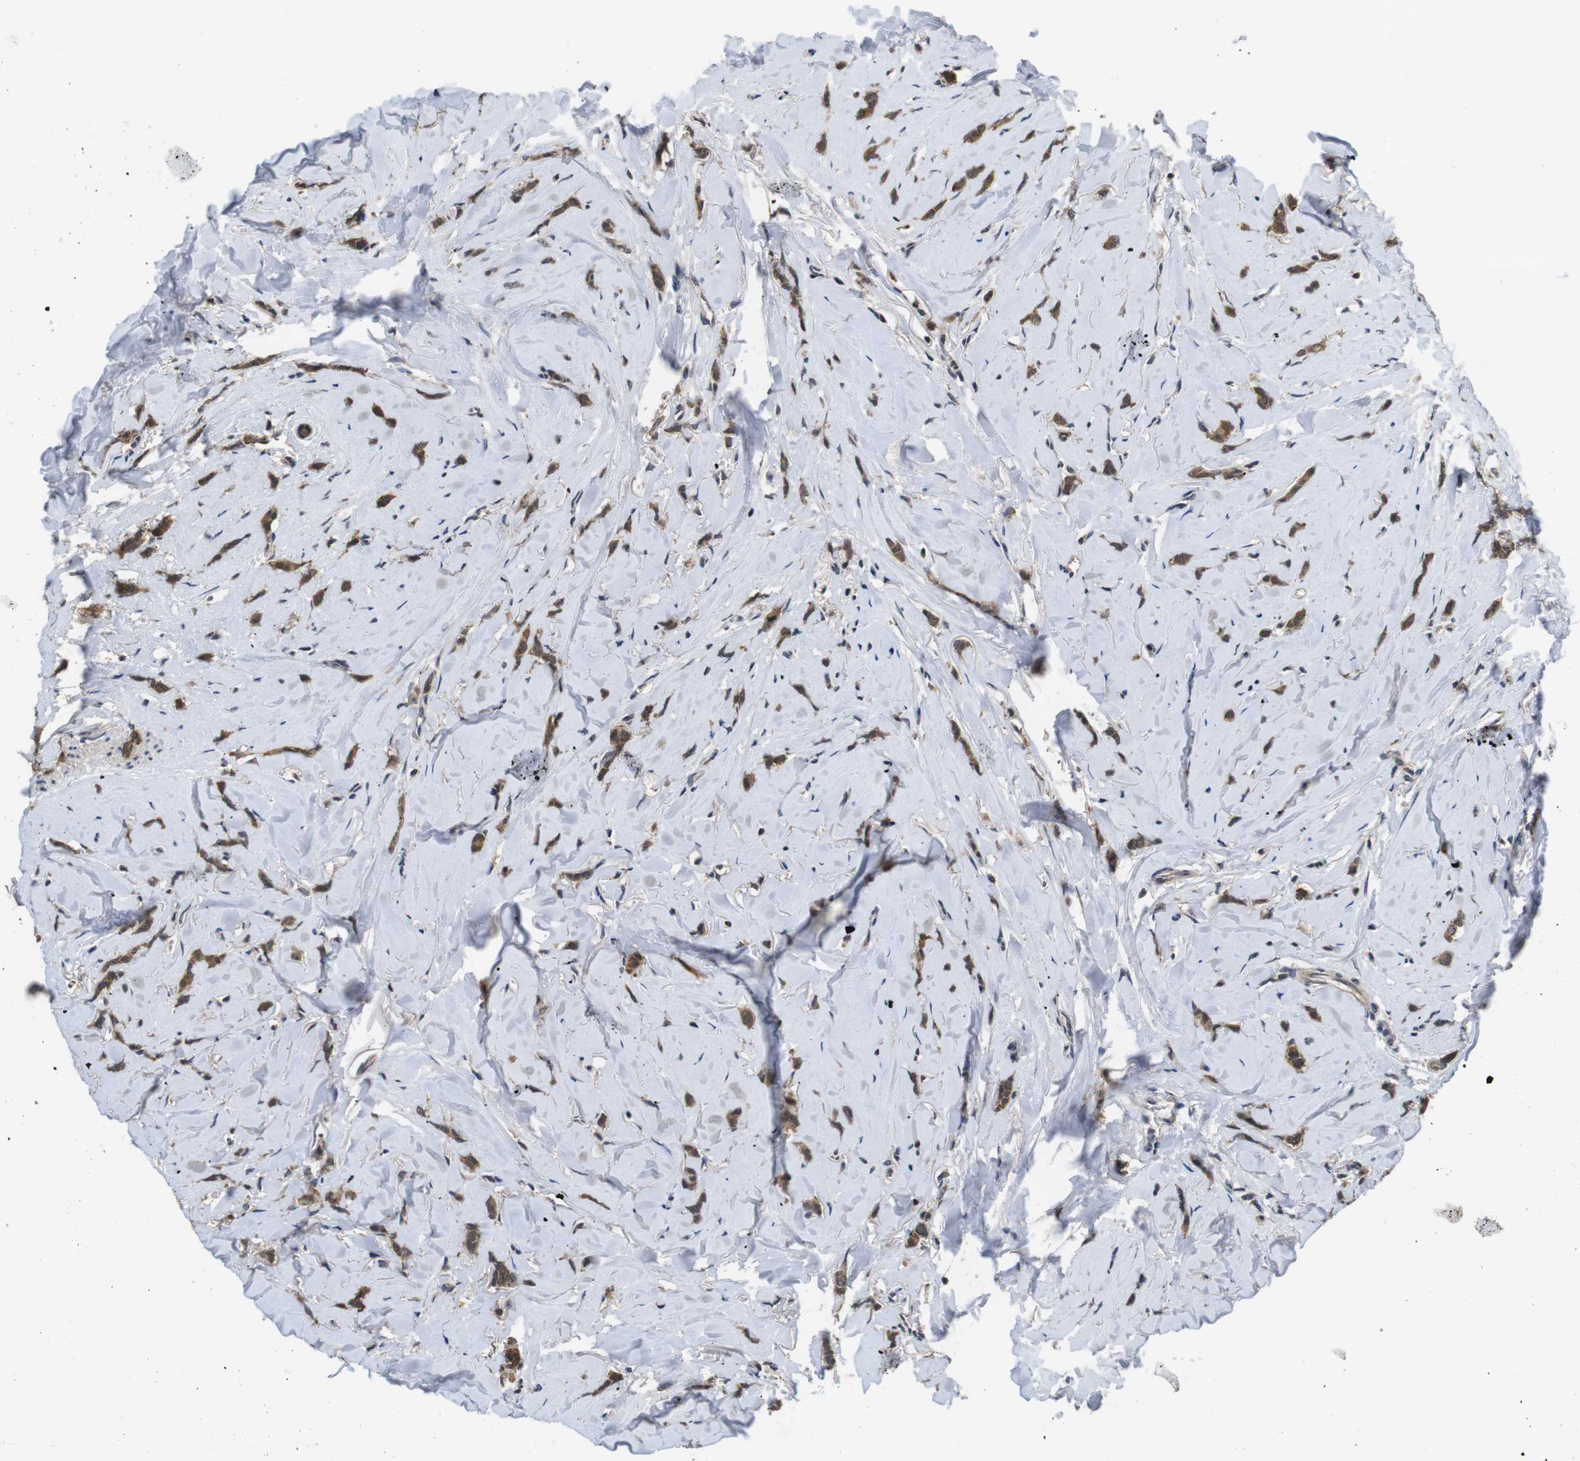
{"staining": {"intensity": "strong", "quantity": ">75%", "location": "cytoplasmic/membranous"}, "tissue": "breast cancer", "cell_type": "Tumor cells", "image_type": "cancer", "snomed": [{"axis": "morphology", "description": "Lobular carcinoma"}, {"axis": "topography", "description": "Skin"}, {"axis": "topography", "description": "Breast"}], "caption": "Strong cytoplasmic/membranous staining is seen in approximately >75% of tumor cells in lobular carcinoma (breast). The protein of interest is shown in brown color, while the nuclei are stained blue.", "gene": "FADD", "patient": {"sex": "female", "age": 46}}